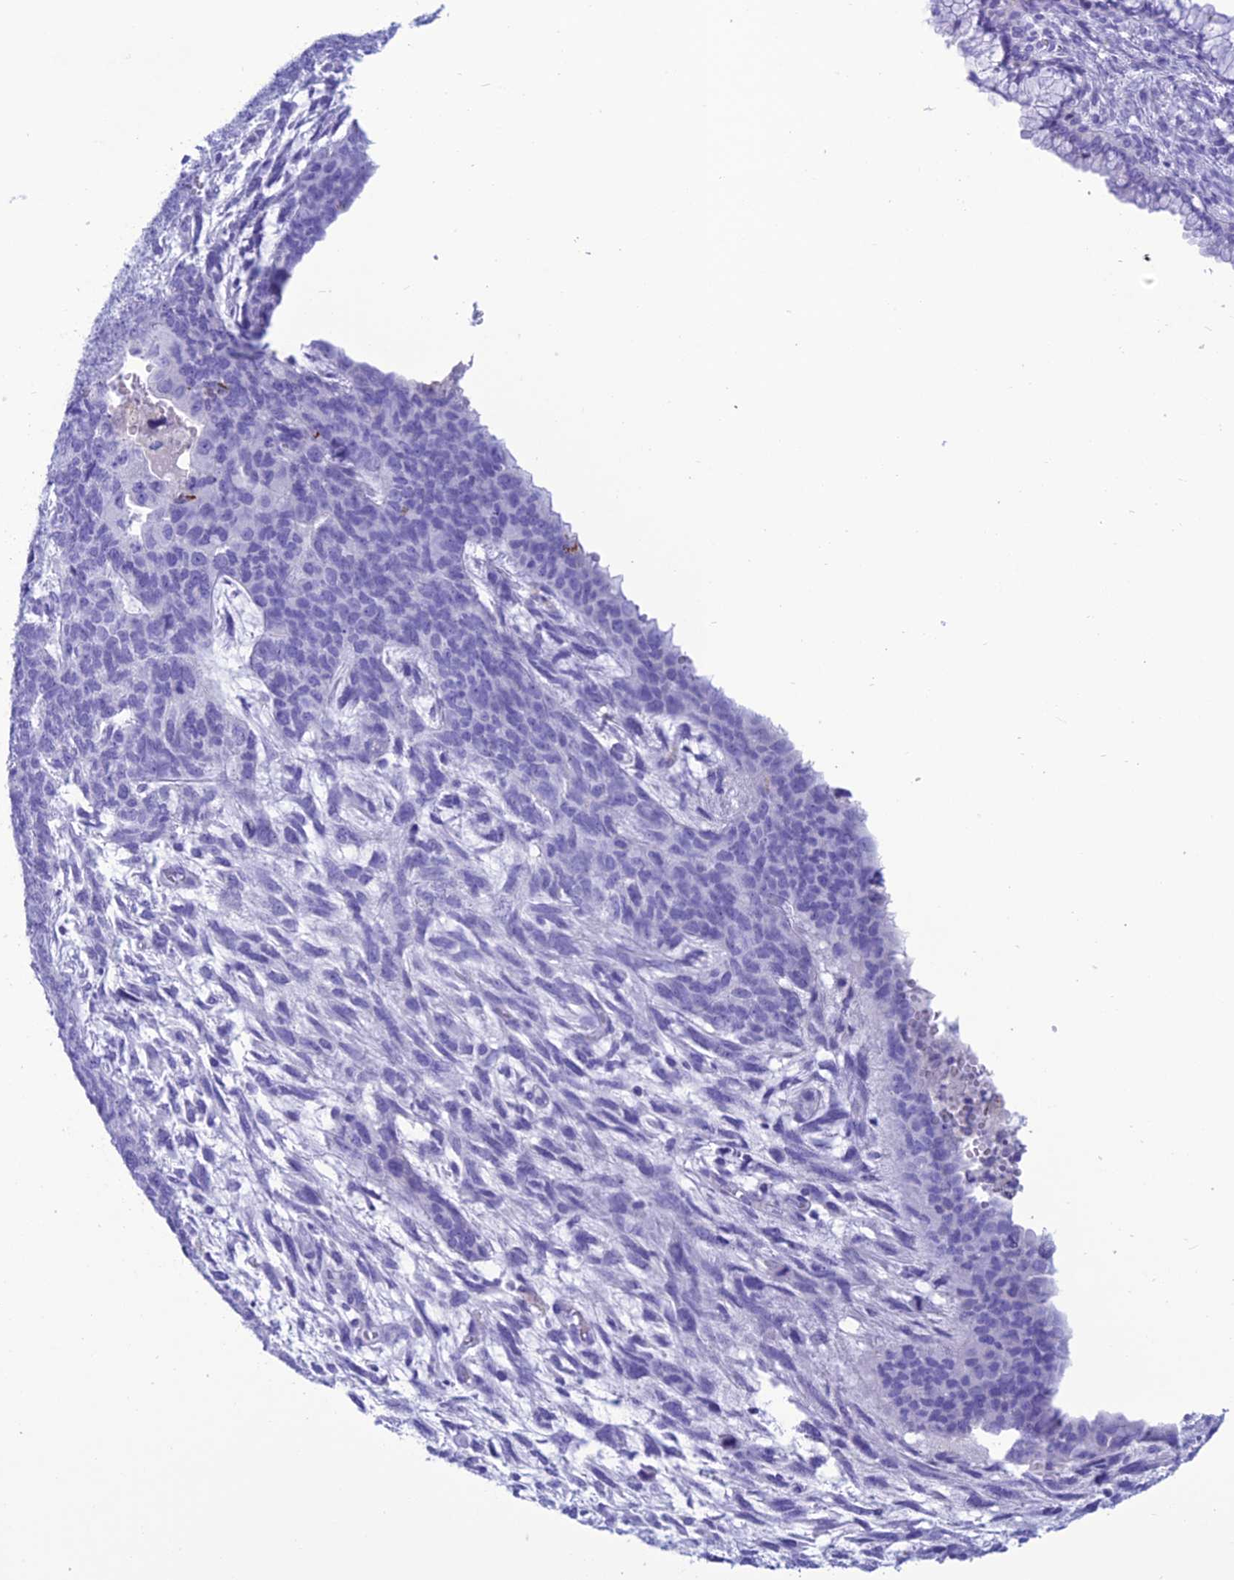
{"staining": {"intensity": "negative", "quantity": "none", "location": "none"}, "tissue": "cervical cancer", "cell_type": "Tumor cells", "image_type": "cancer", "snomed": [{"axis": "morphology", "description": "Squamous cell carcinoma, NOS"}, {"axis": "topography", "description": "Cervix"}], "caption": "Tumor cells are negative for brown protein staining in squamous cell carcinoma (cervical).", "gene": "TRAM1L1", "patient": {"sex": "female", "age": 63}}